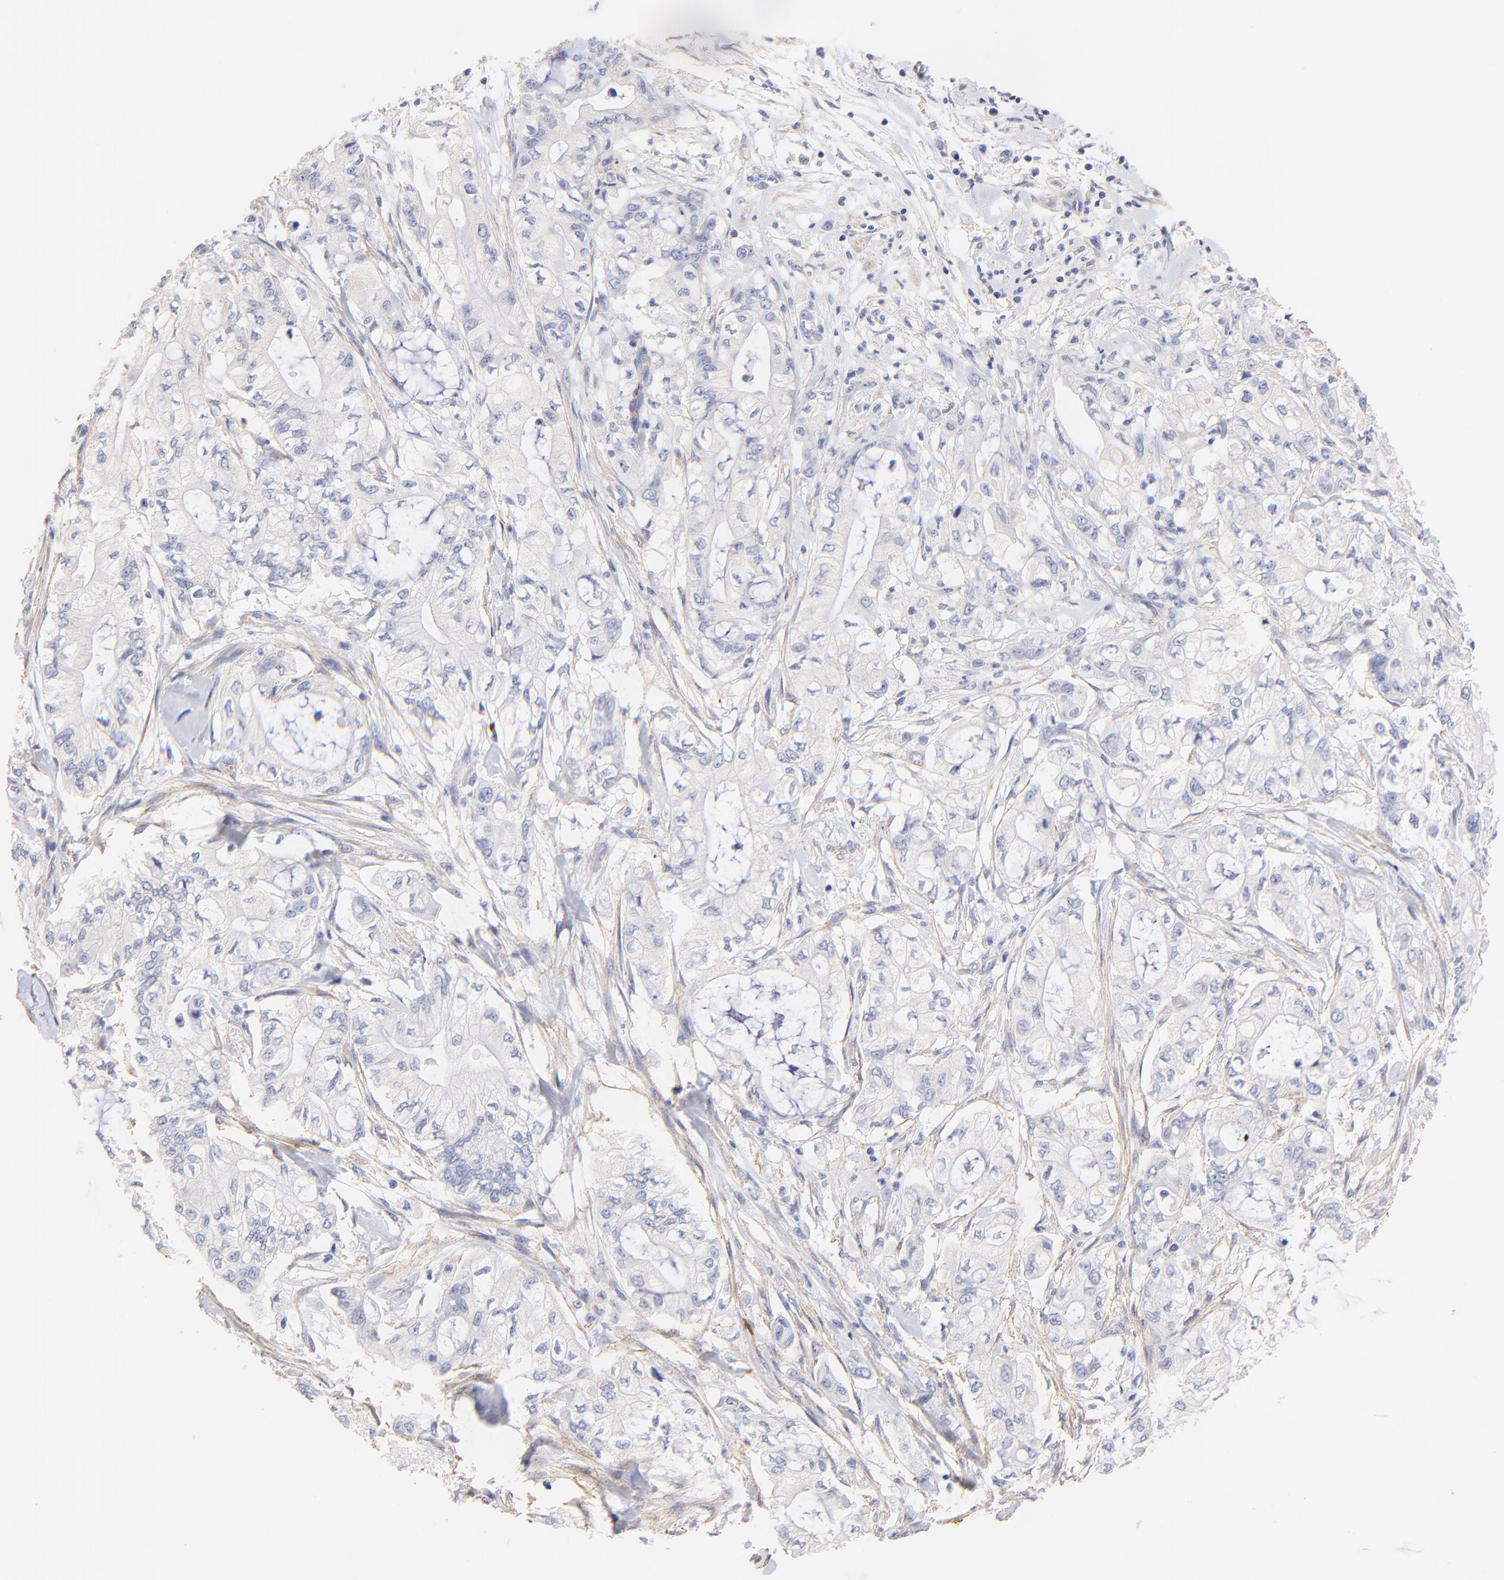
{"staining": {"intensity": "negative", "quantity": "none", "location": "none"}, "tissue": "pancreatic cancer", "cell_type": "Tumor cells", "image_type": "cancer", "snomed": [{"axis": "morphology", "description": "Adenocarcinoma, NOS"}, {"axis": "topography", "description": "Pancreas"}], "caption": "The micrograph exhibits no staining of tumor cells in pancreatic adenocarcinoma.", "gene": "ACTRT1", "patient": {"sex": "male", "age": 79}}